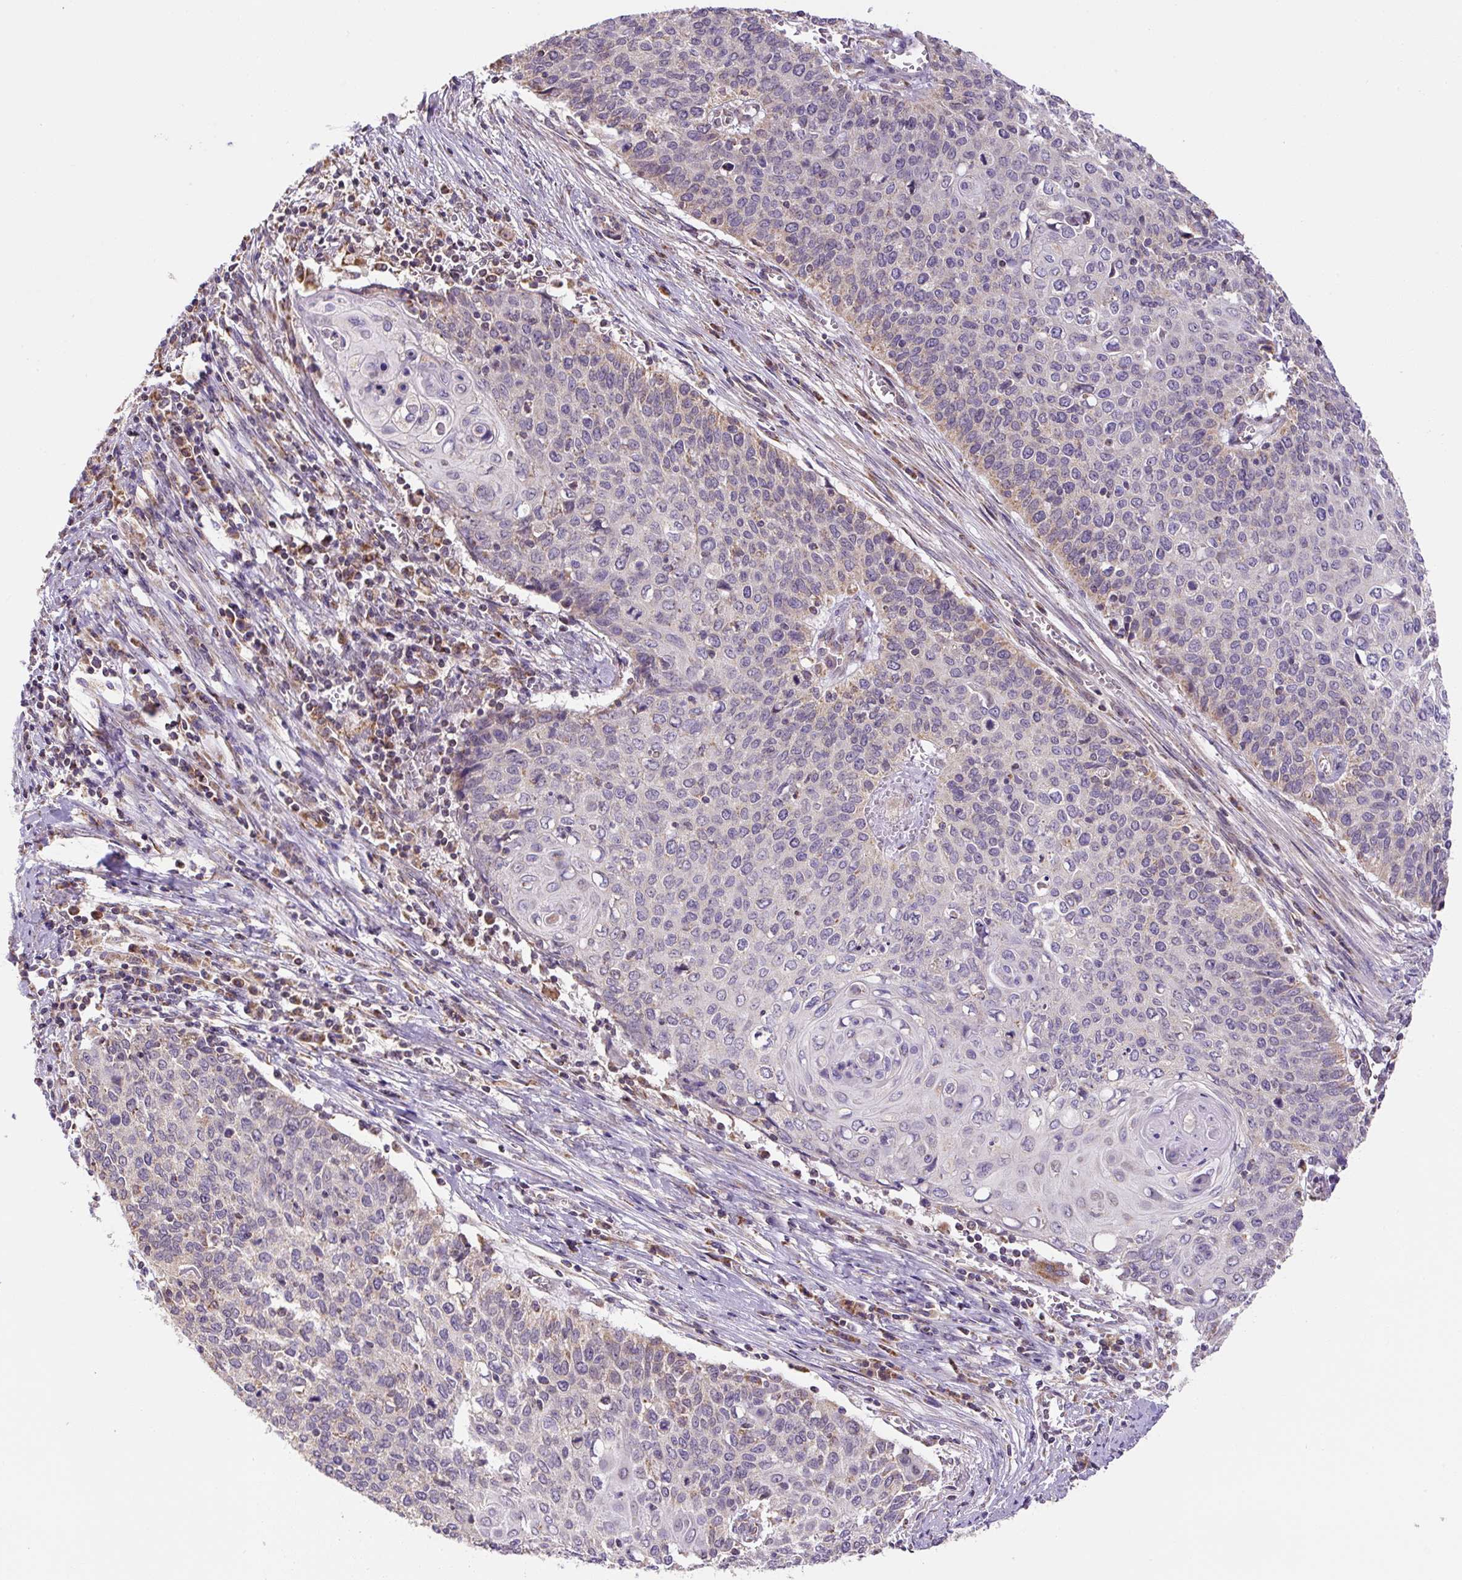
{"staining": {"intensity": "weak", "quantity": "<25%", "location": "cytoplasmic/membranous"}, "tissue": "cervical cancer", "cell_type": "Tumor cells", "image_type": "cancer", "snomed": [{"axis": "morphology", "description": "Squamous cell carcinoma, NOS"}, {"axis": "topography", "description": "Cervix"}], "caption": "The photomicrograph exhibits no significant staining in tumor cells of squamous cell carcinoma (cervical).", "gene": "MFSD9", "patient": {"sex": "female", "age": 39}}